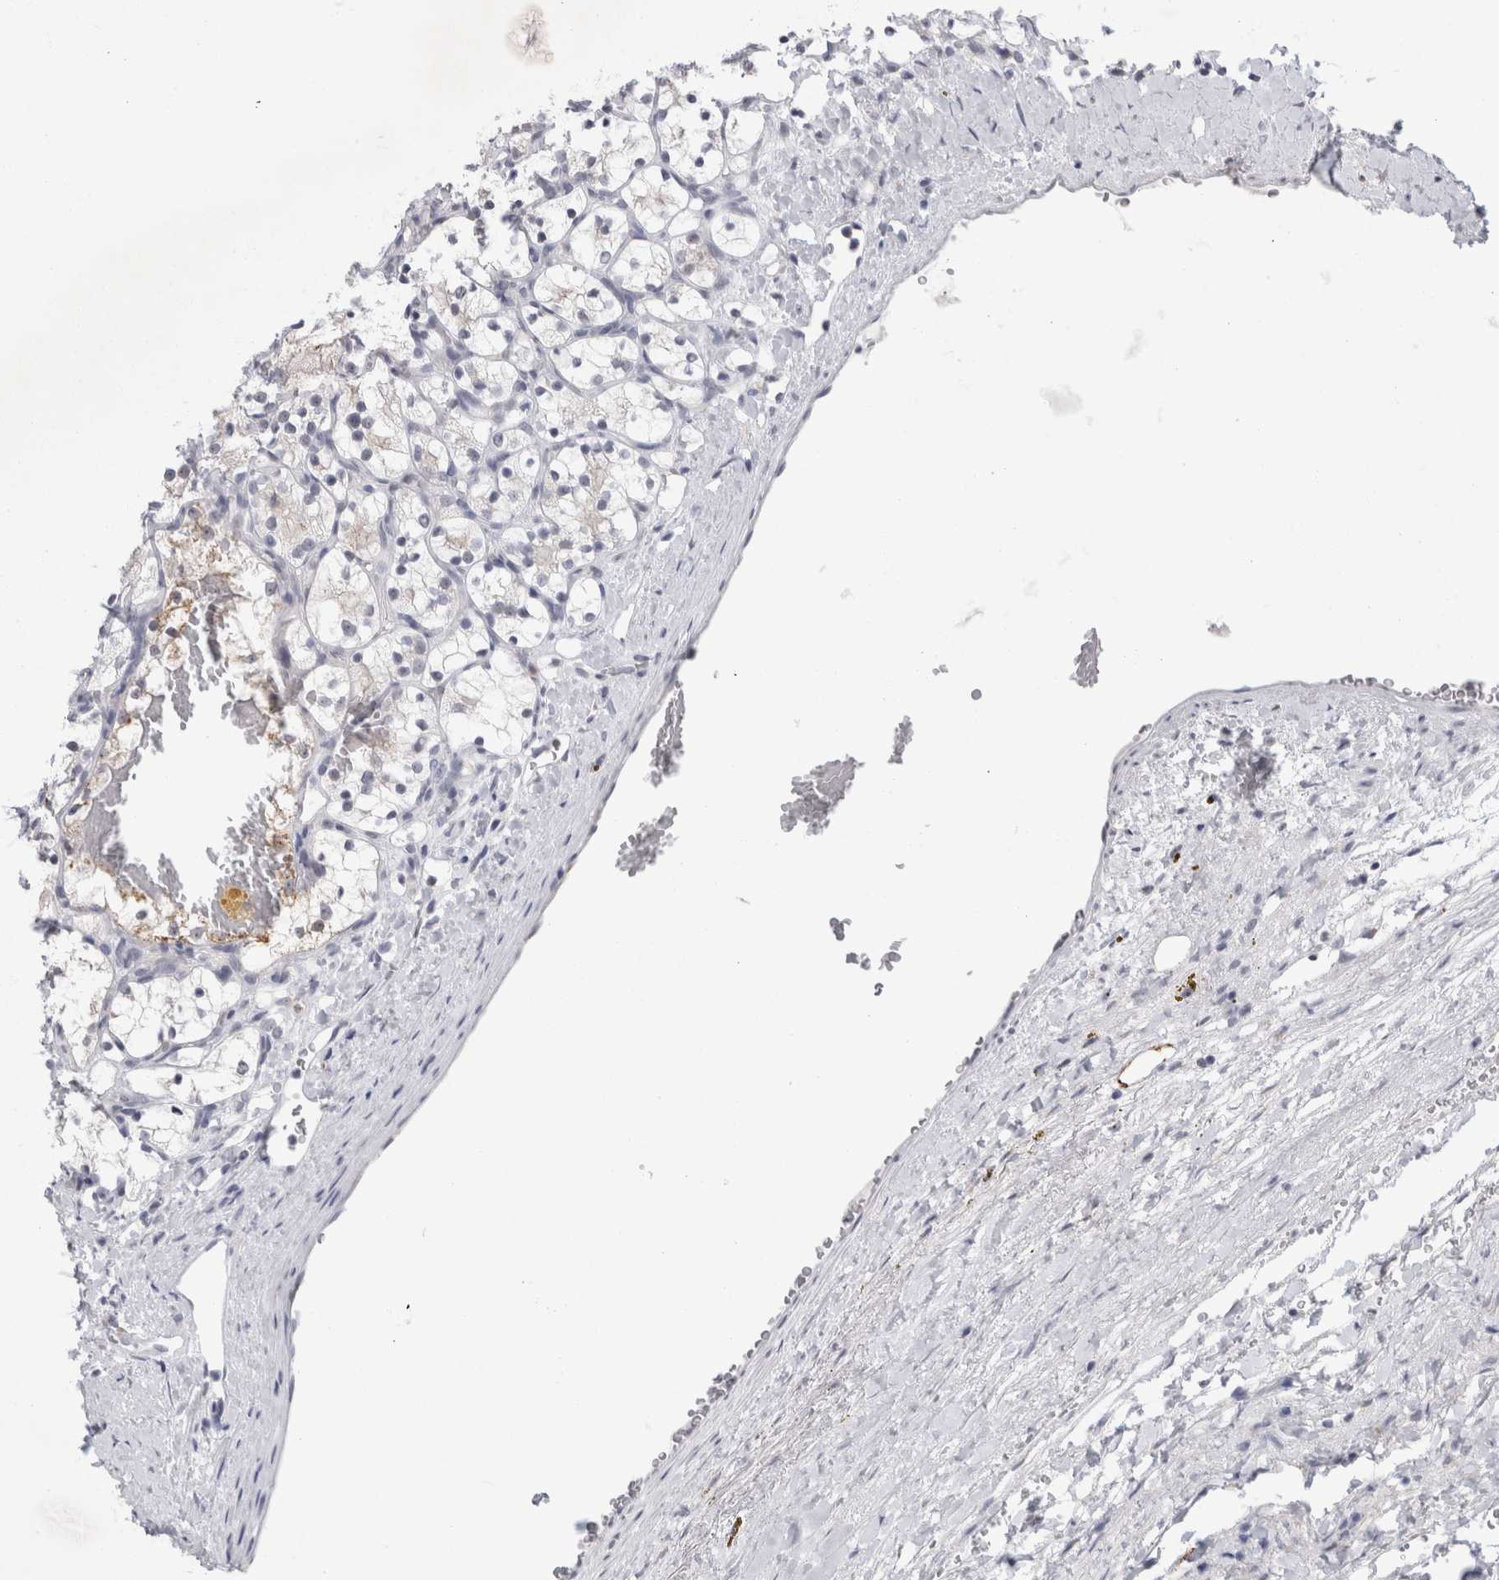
{"staining": {"intensity": "negative", "quantity": "none", "location": "none"}, "tissue": "renal cancer", "cell_type": "Tumor cells", "image_type": "cancer", "snomed": [{"axis": "morphology", "description": "Adenocarcinoma, NOS"}, {"axis": "topography", "description": "Kidney"}], "caption": "Immunohistochemical staining of renal cancer exhibits no significant staining in tumor cells.", "gene": "NIPA1", "patient": {"sex": "female", "age": 69}}